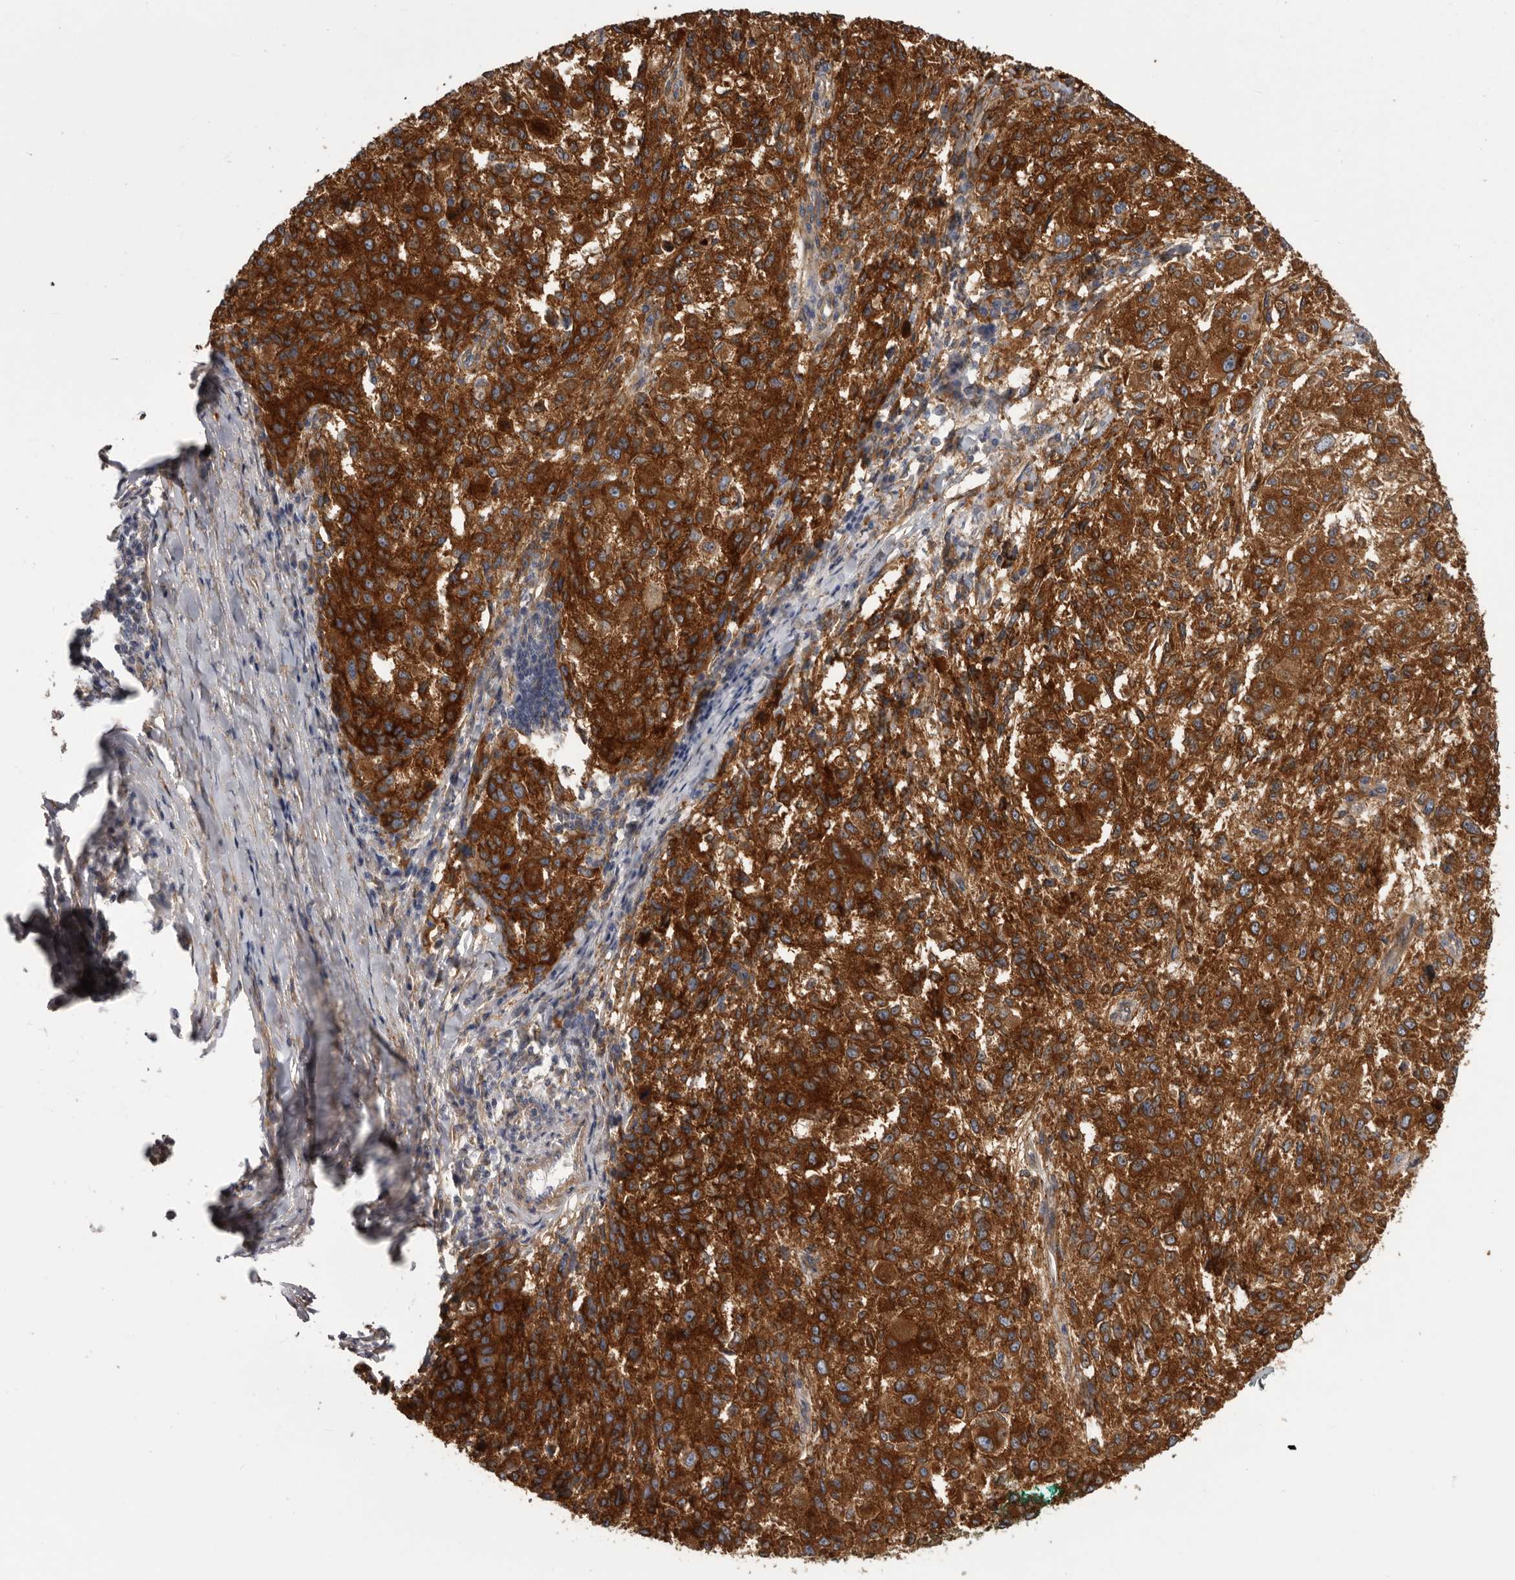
{"staining": {"intensity": "strong", "quantity": ">75%", "location": "cytoplasmic/membranous"}, "tissue": "melanoma", "cell_type": "Tumor cells", "image_type": "cancer", "snomed": [{"axis": "morphology", "description": "Necrosis, NOS"}, {"axis": "morphology", "description": "Malignant melanoma, NOS"}, {"axis": "topography", "description": "Skin"}], "caption": "Human malignant melanoma stained with a brown dye demonstrates strong cytoplasmic/membranous positive expression in approximately >75% of tumor cells.", "gene": "ENAH", "patient": {"sex": "female", "age": 87}}